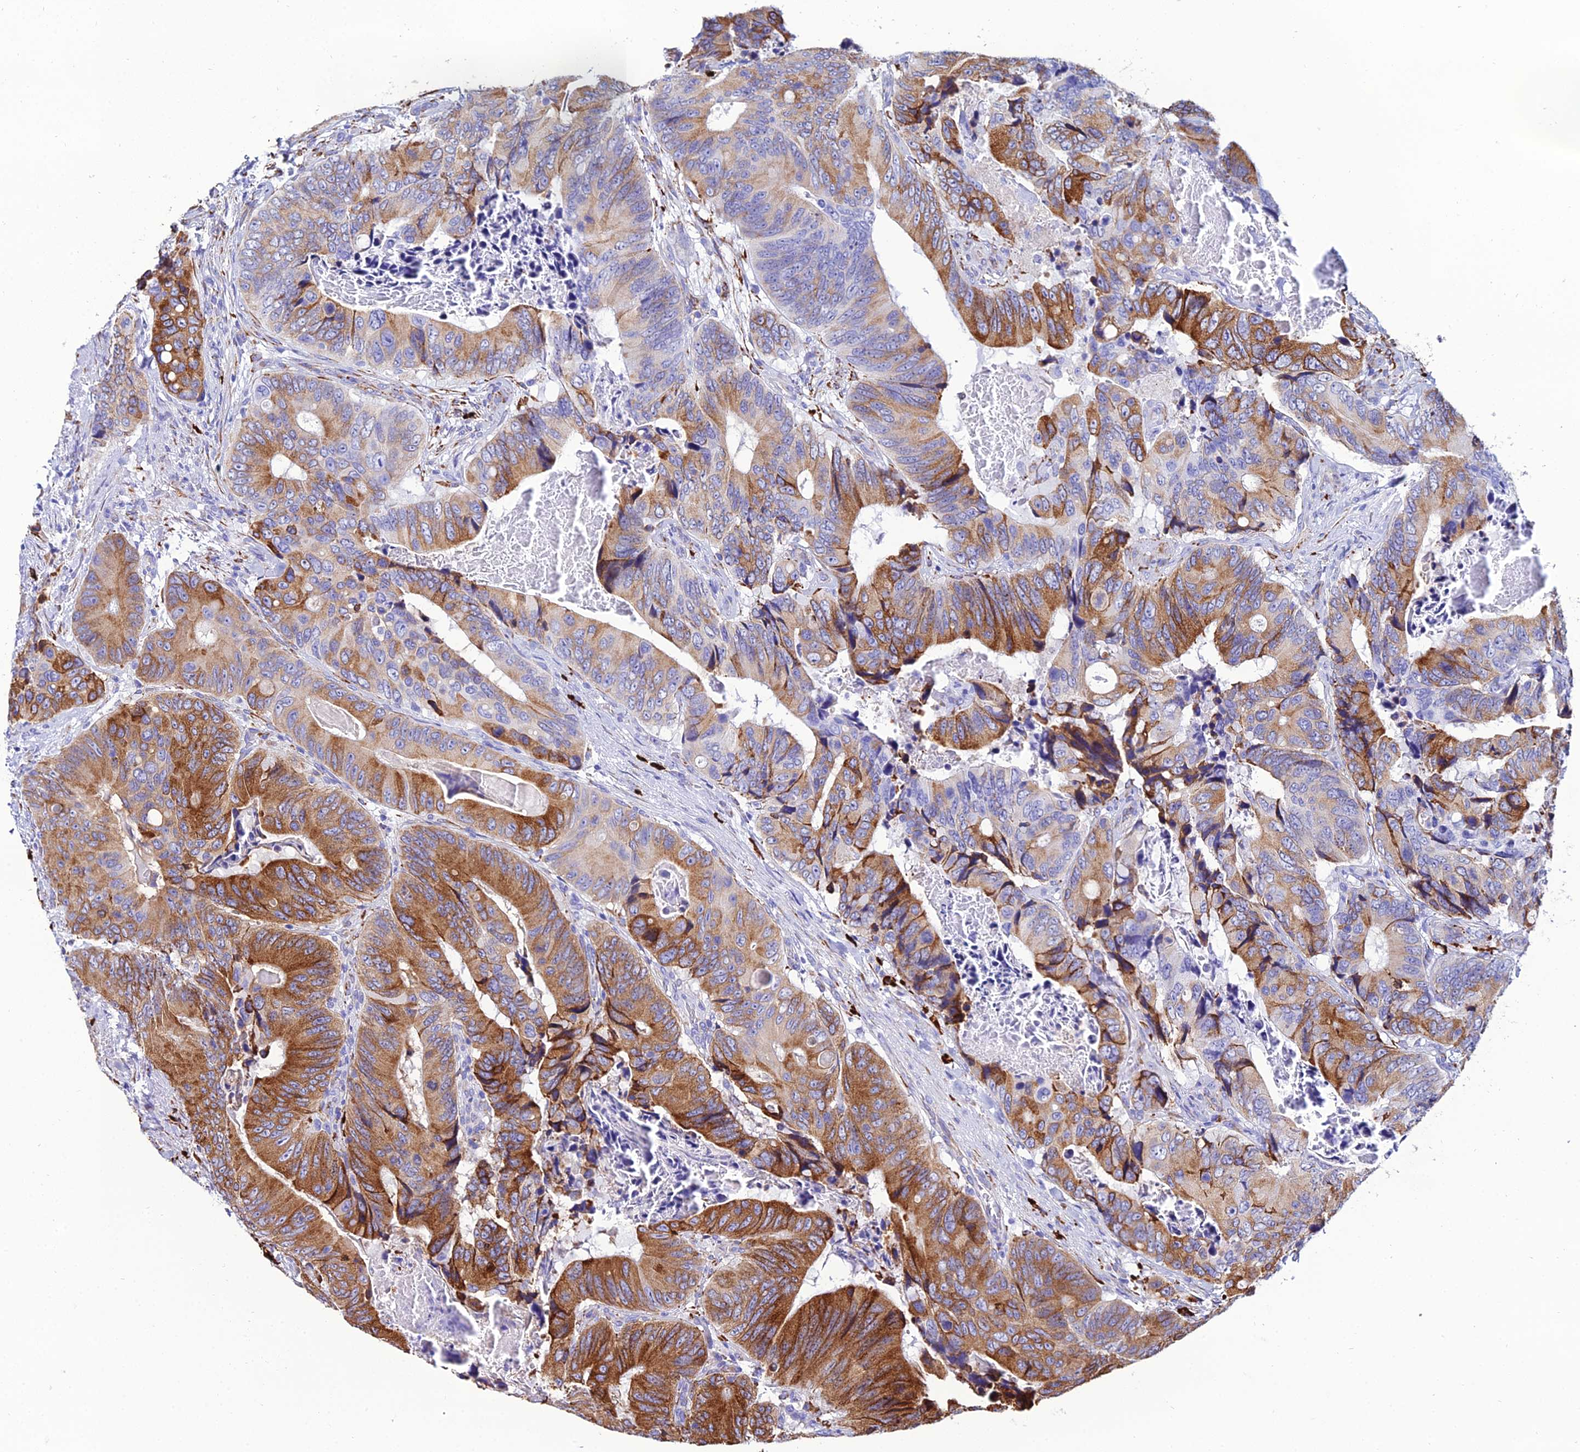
{"staining": {"intensity": "strong", "quantity": "25%-75%", "location": "cytoplasmic/membranous"}, "tissue": "colorectal cancer", "cell_type": "Tumor cells", "image_type": "cancer", "snomed": [{"axis": "morphology", "description": "Adenocarcinoma, NOS"}, {"axis": "topography", "description": "Colon"}], "caption": "Protein expression analysis of colorectal cancer (adenocarcinoma) reveals strong cytoplasmic/membranous staining in about 25%-75% of tumor cells.", "gene": "TXNDC5", "patient": {"sex": "male", "age": 84}}